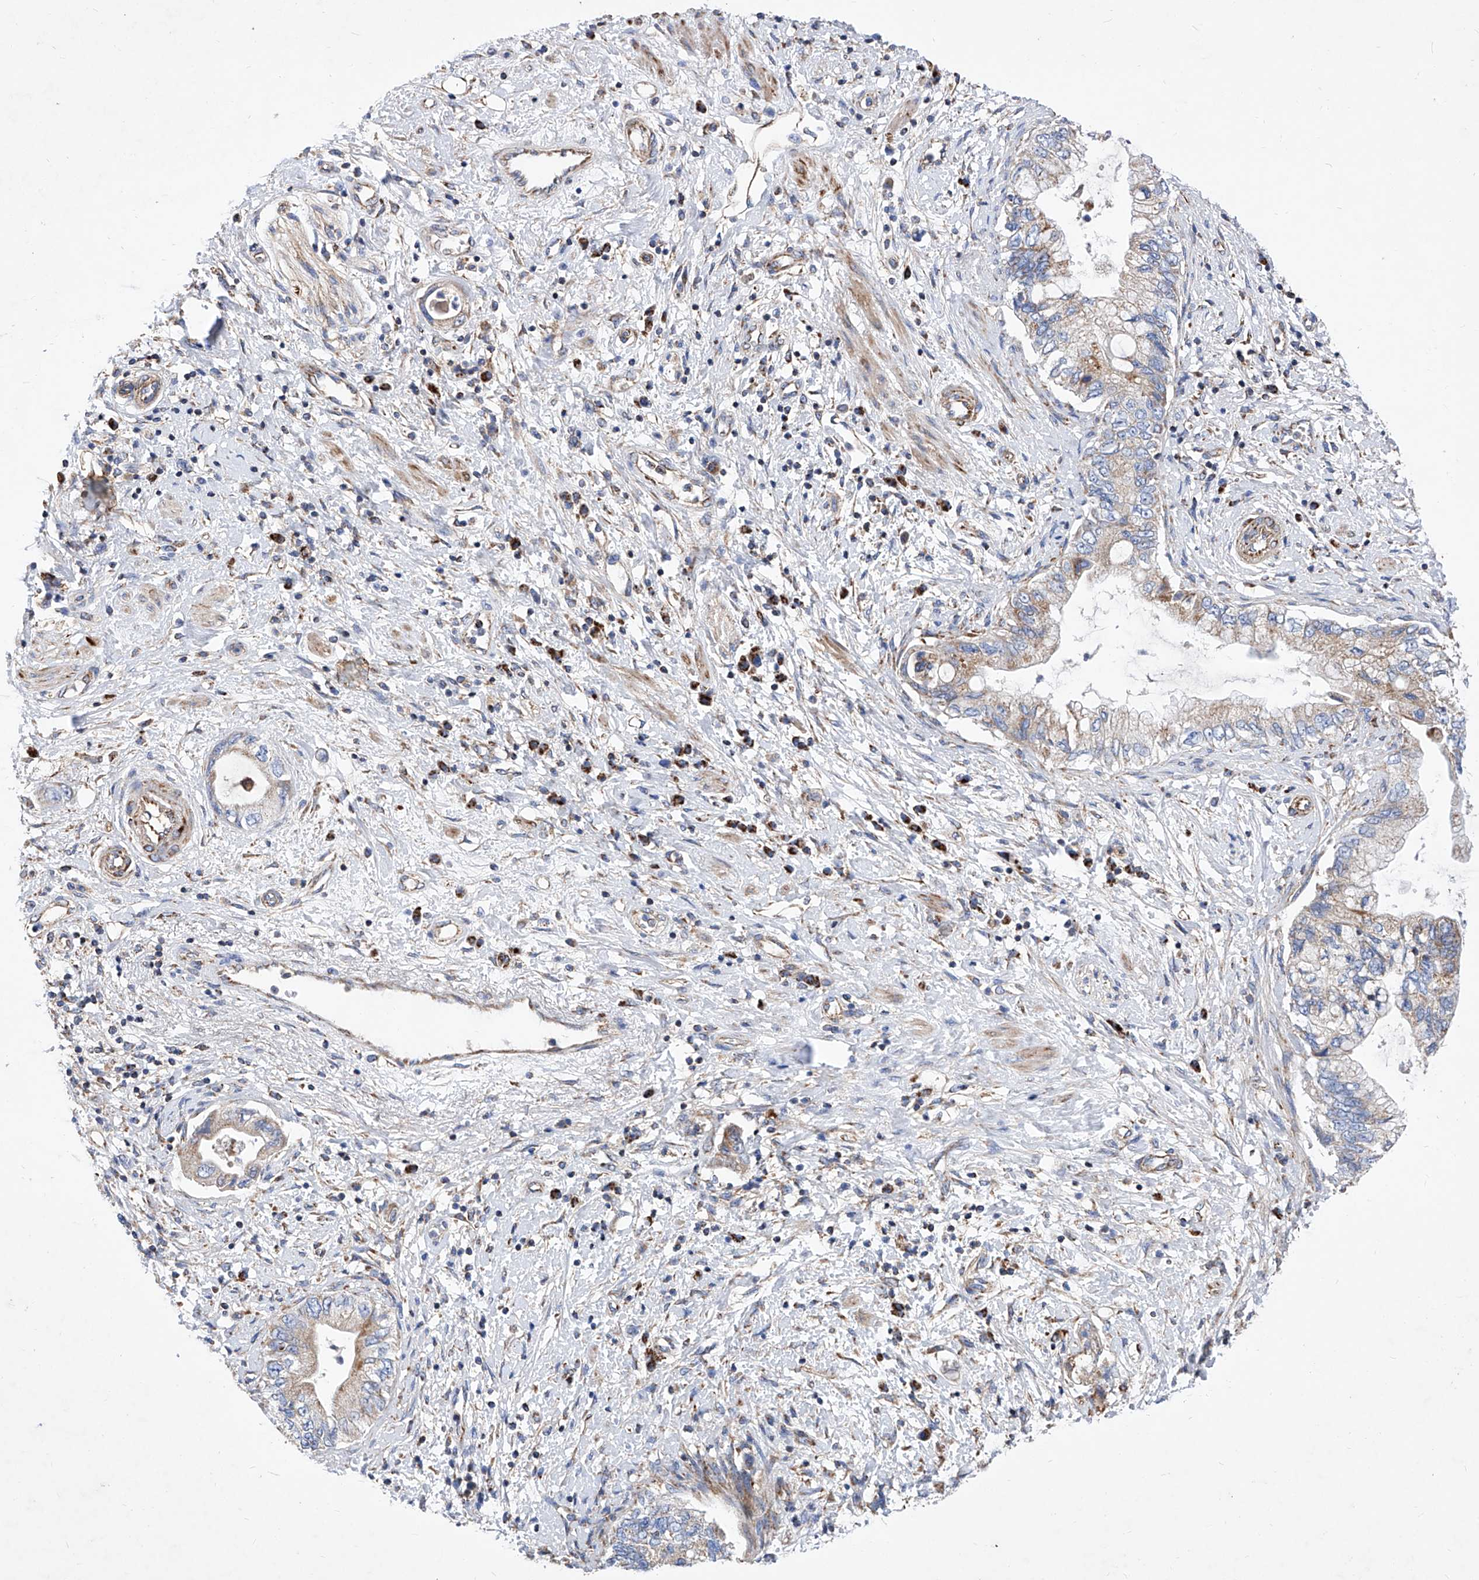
{"staining": {"intensity": "moderate", "quantity": ">75%", "location": "cytoplasmic/membranous"}, "tissue": "pancreatic cancer", "cell_type": "Tumor cells", "image_type": "cancer", "snomed": [{"axis": "morphology", "description": "Adenocarcinoma, NOS"}, {"axis": "topography", "description": "Pancreas"}], "caption": "The histopathology image demonstrates staining of pancreatic adenocarcinoma, revealing moderate cytoplasmic/membranous protein expression (brown color) within tumor cells. (DAB (3,3'-diaminobenzidine) IHC with brightfield microscopy, high magnification).", "gene": "HRNR", "patient": {"sex": "female", "age": 73}}